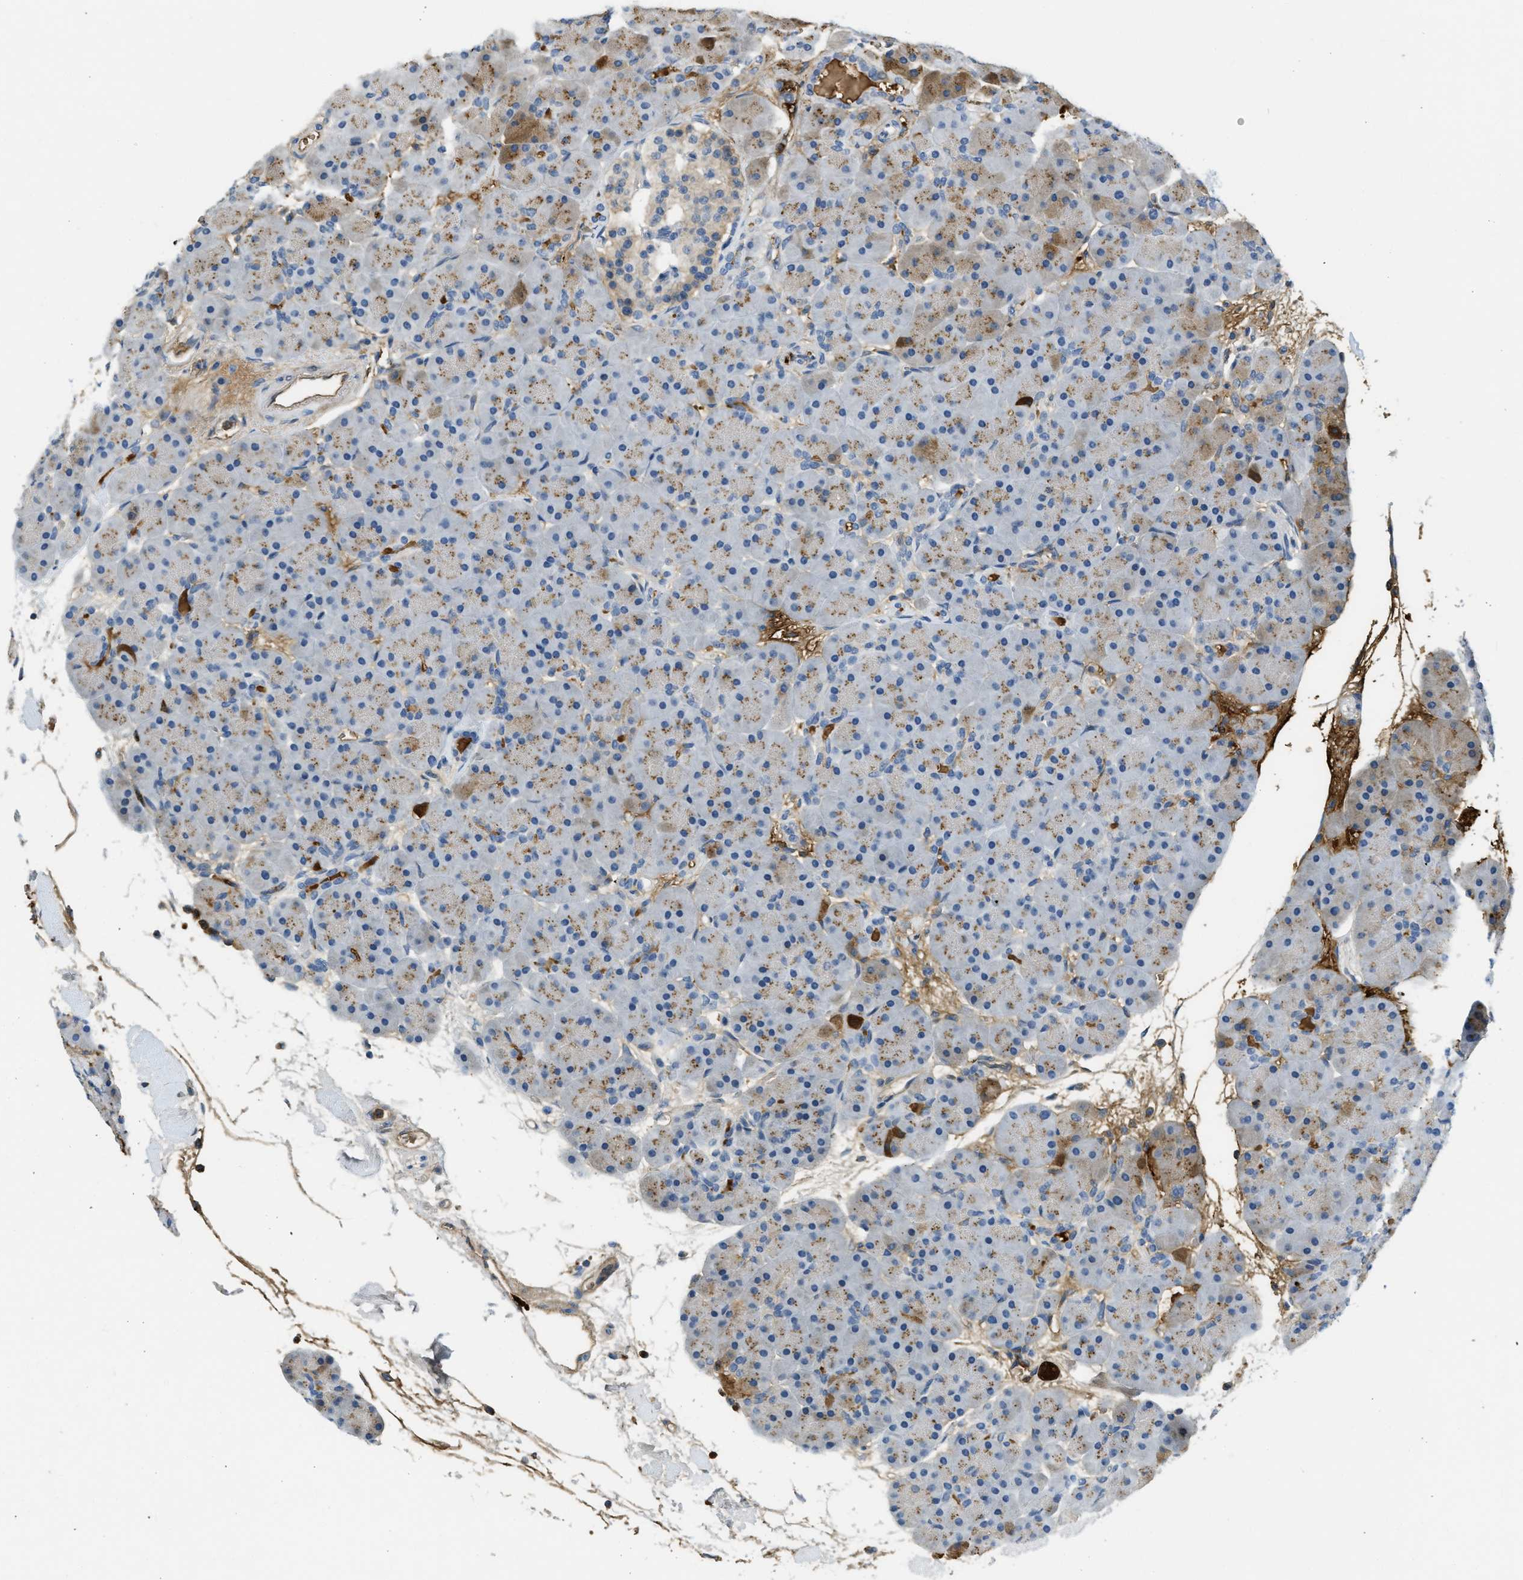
{"staining": {"intensity": "moderate", "quantity": "25%-75%", "location": "cytoplasmic/membranous"}, "tissue": "pancreas", "cell_type": "Exocrine glandular cells", "image_type": "normal", "snomed": [{"axis": "morphology", "description": "Normal tissue, NOS"}, {"axis": "topography", "description": "Pancreas"}], "caption": "Normal pancreas reveals moderate cytoplasmic/membranous expression in approximately 25%-75% of exocrine glandular cells.", "gene": "PRTN3", "patient": {"sex": "male", "age": 66}}